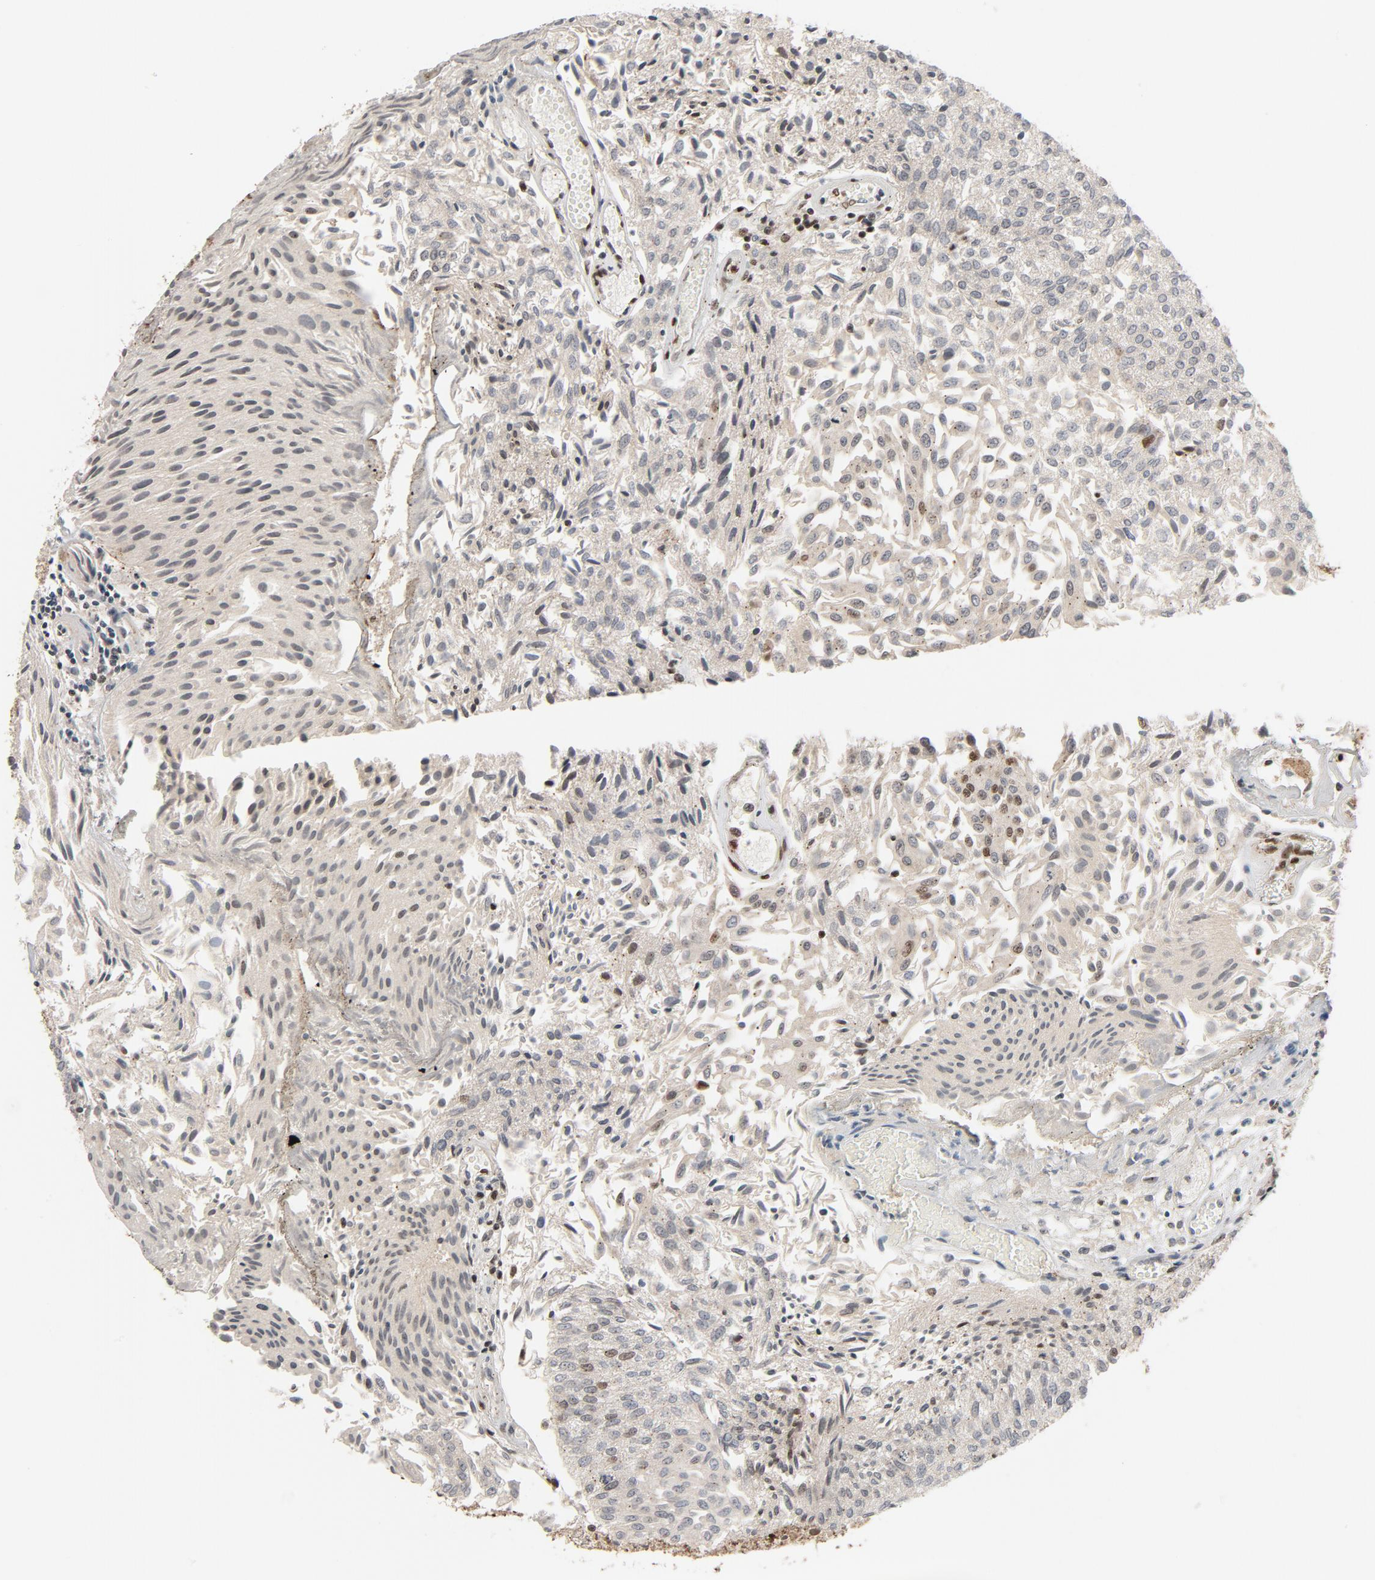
{"staining": {"intensity": "weak", "quantity": "<25%", "location": "nuclear"}, "tissue": "urothelial cancer", "cell_type": "Tumor cells", "image_type": "cancer", "snomed": [{"axis": "morphology", "description": "Urothelial carcinoma, Low grade"}, {"axis": "topography", "description": "Urinary bladder"}], "caption": "Histopathology image shows no protein staining in tumor cells of urothelial cancer tissue.", "gene": "SMARCD1", "patient": {"sex": "male", "age": 86}}